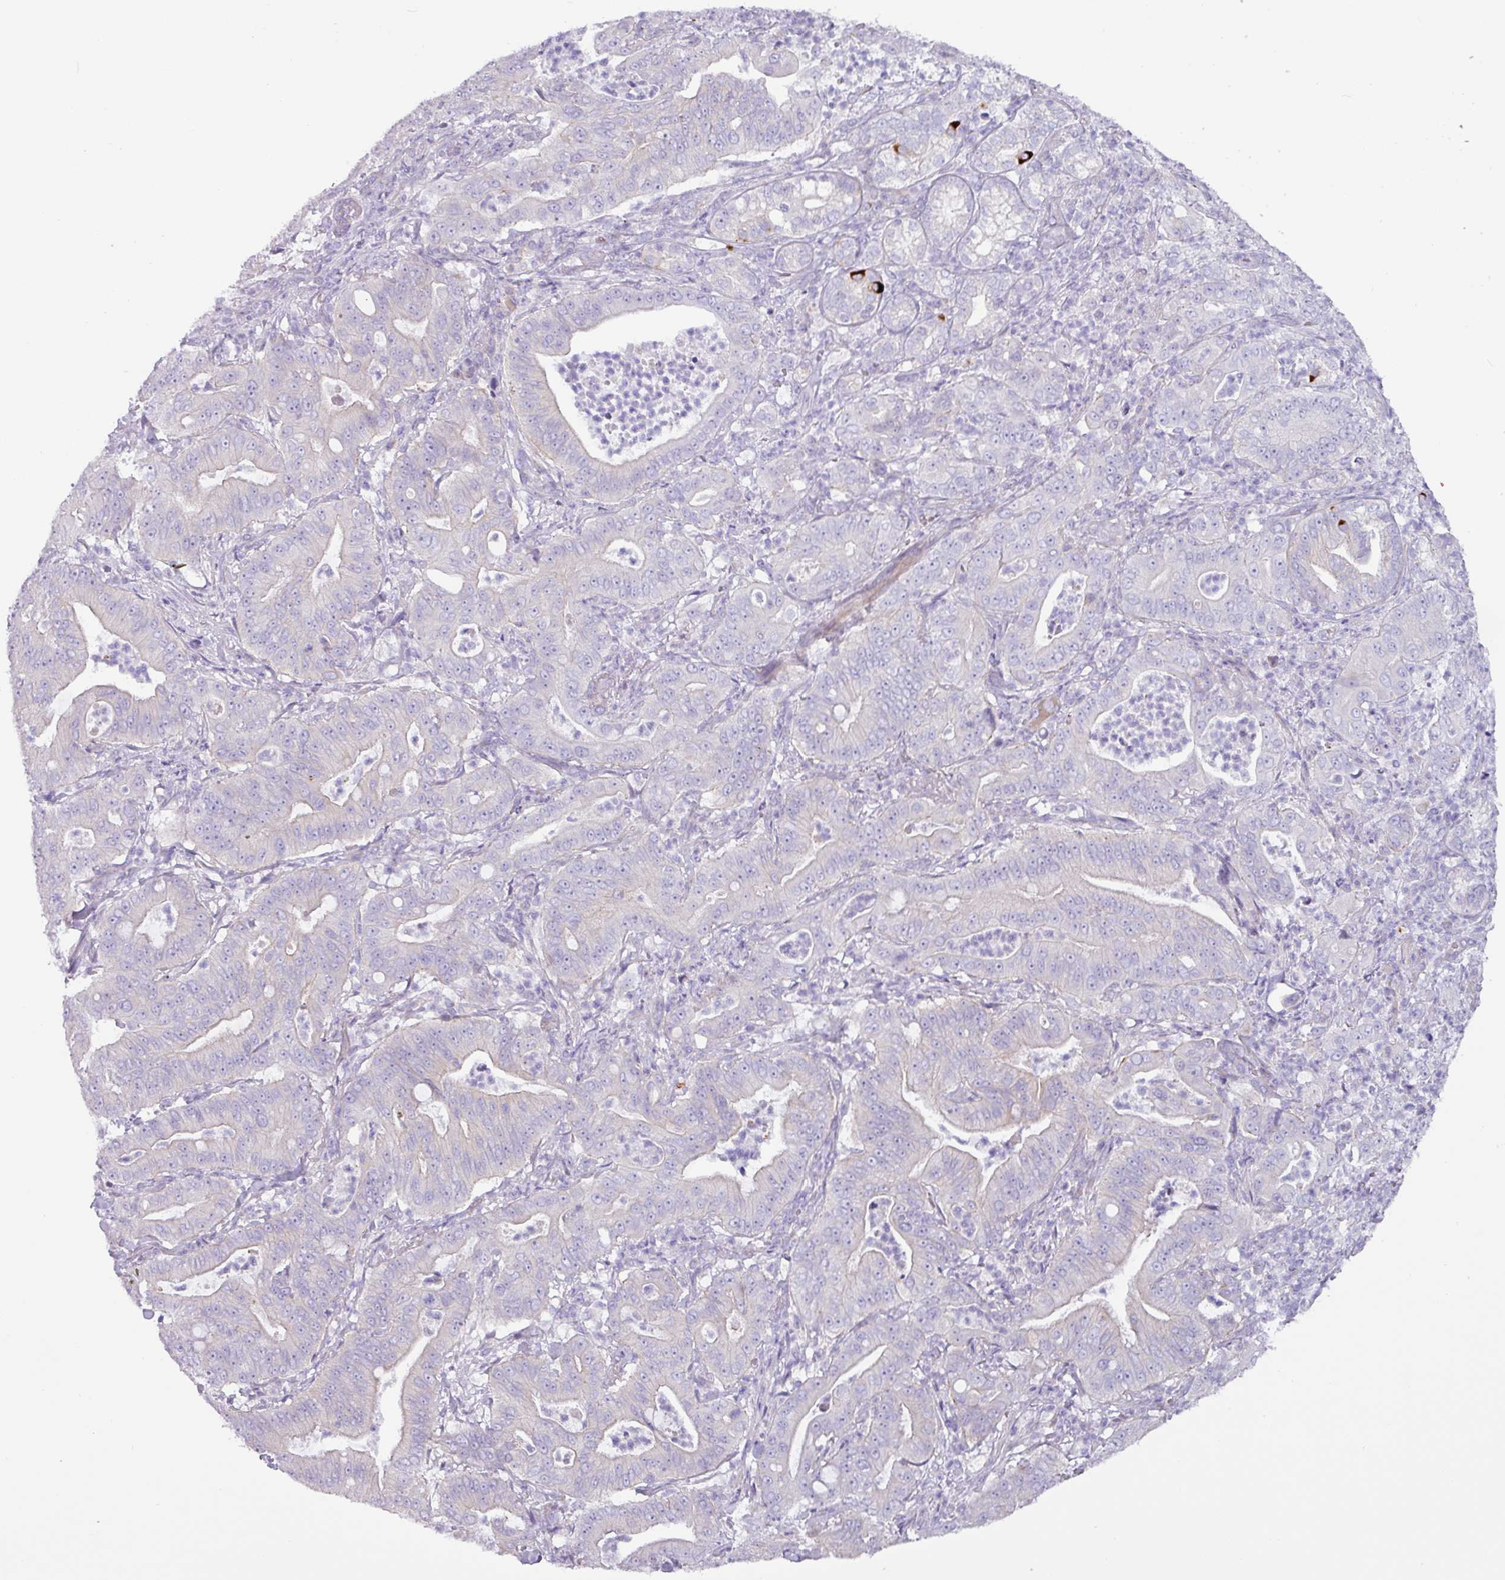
{"staining": {"intensity": "negative", "quantity": "none", "location": "none"}, "tissue": "pancreatic cancer", "cell_type": "Tumor cells", "image_type": "cancer", "snomed": [{"axis": "morphology", "description": "Adenocarcinoma, NOS"}, {"axis": "topography", "description": "Pancreas"}], "caption": "Histopathology image shows no protein positivity in tumor cells of pancreatic adenocarcinoma tissue.", "gene": "RGS16", "patient": {"sex": "male", "age": 71}}